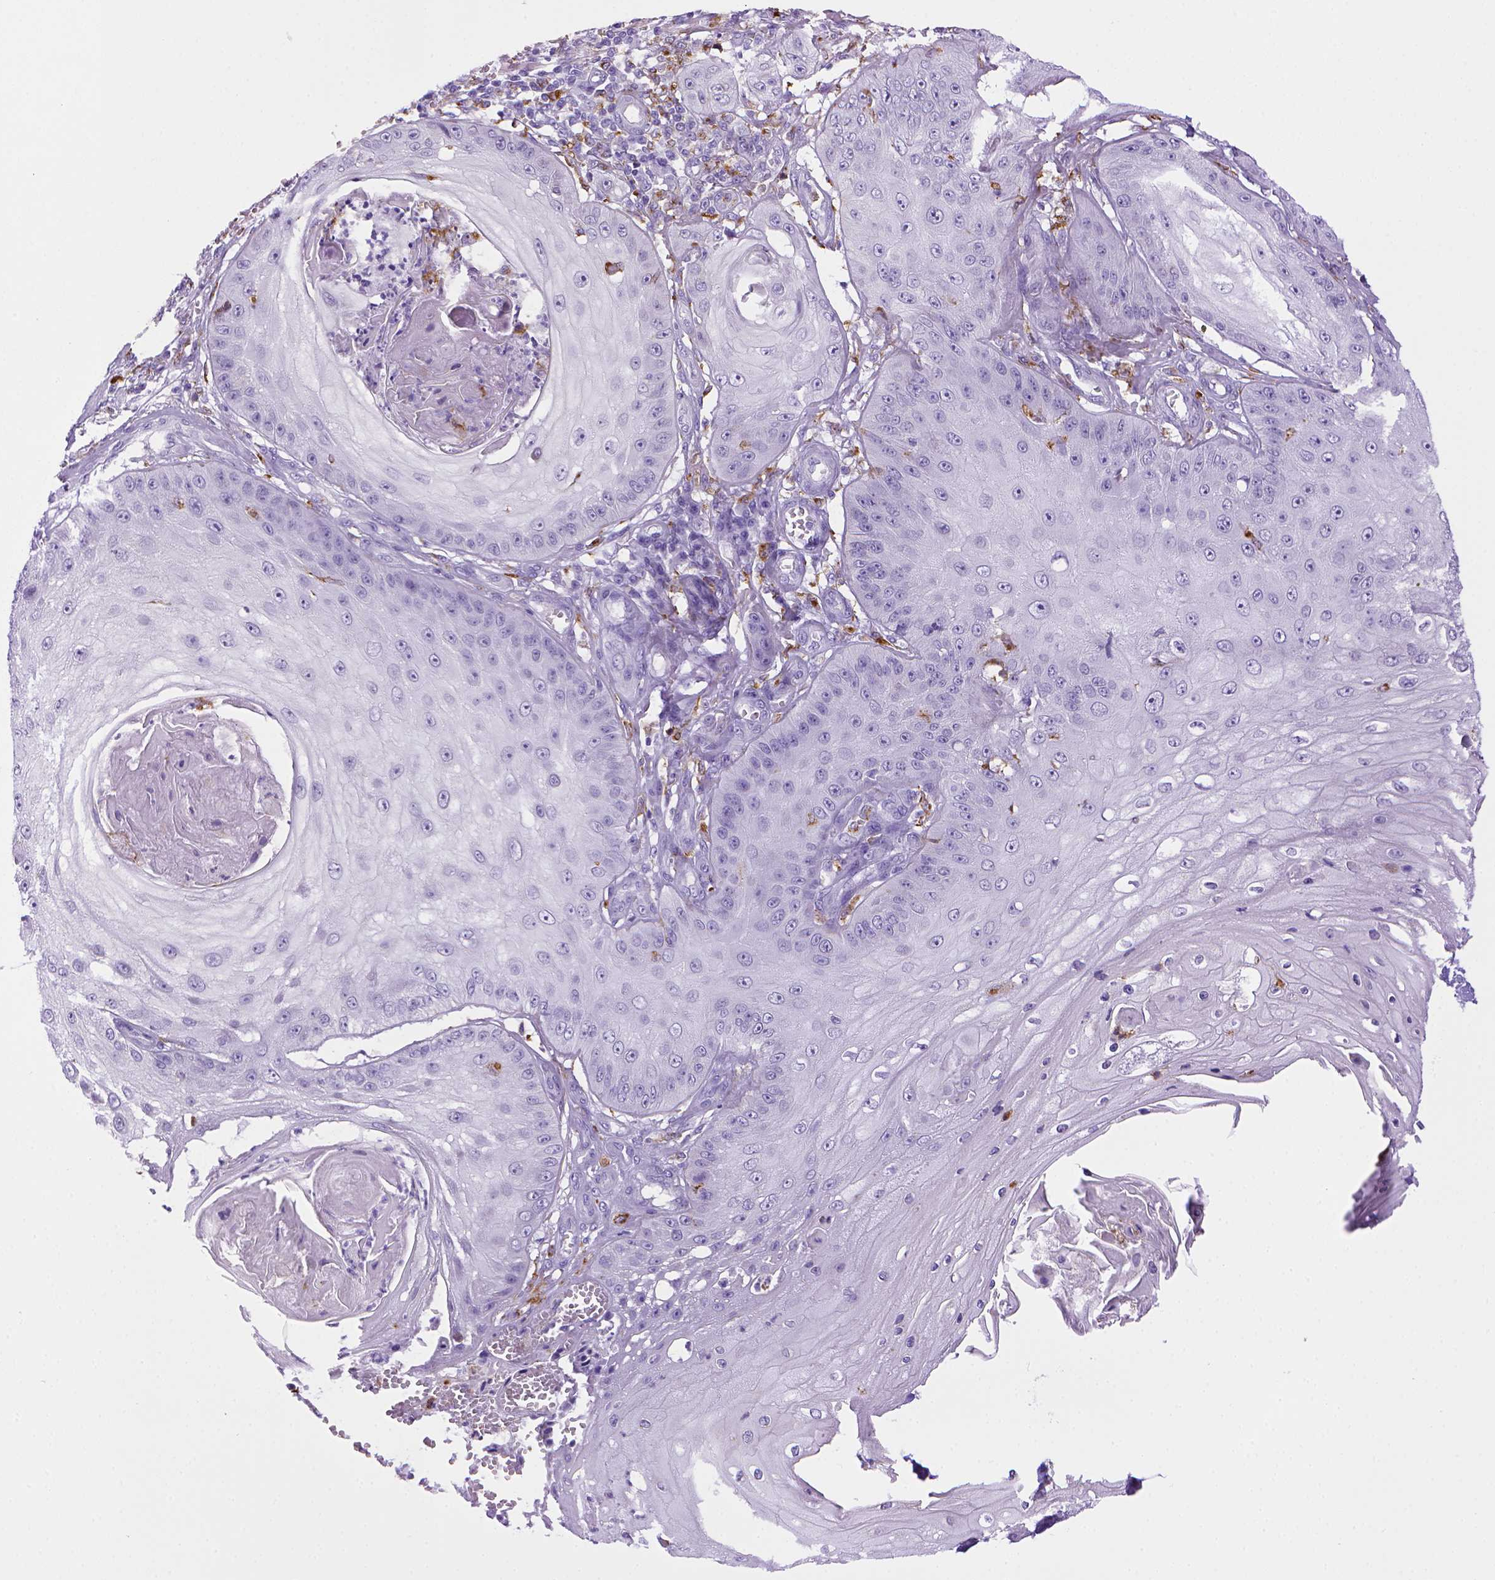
{"staining": {"intensity": "negative", "quantity": "none", "location": "none"}, "tissue": "skin cancer", "cell_type": "Tumor cells", "image_type": "cancer", "snomed": [{"axis": "morphology", "description": "Squamous cell carcinoma, NOS"}, {"axis": "topography", "description": "Skin"}], "caption": "High magnification brightfield microscopy of squamous cell carcinoma (skin) stained with DAB (brown) and counterstained with hematoxylin (blue): tumor cells show no significant expression.", "gene": "CD68", "patient": {"sex": "male", "age": 70}}